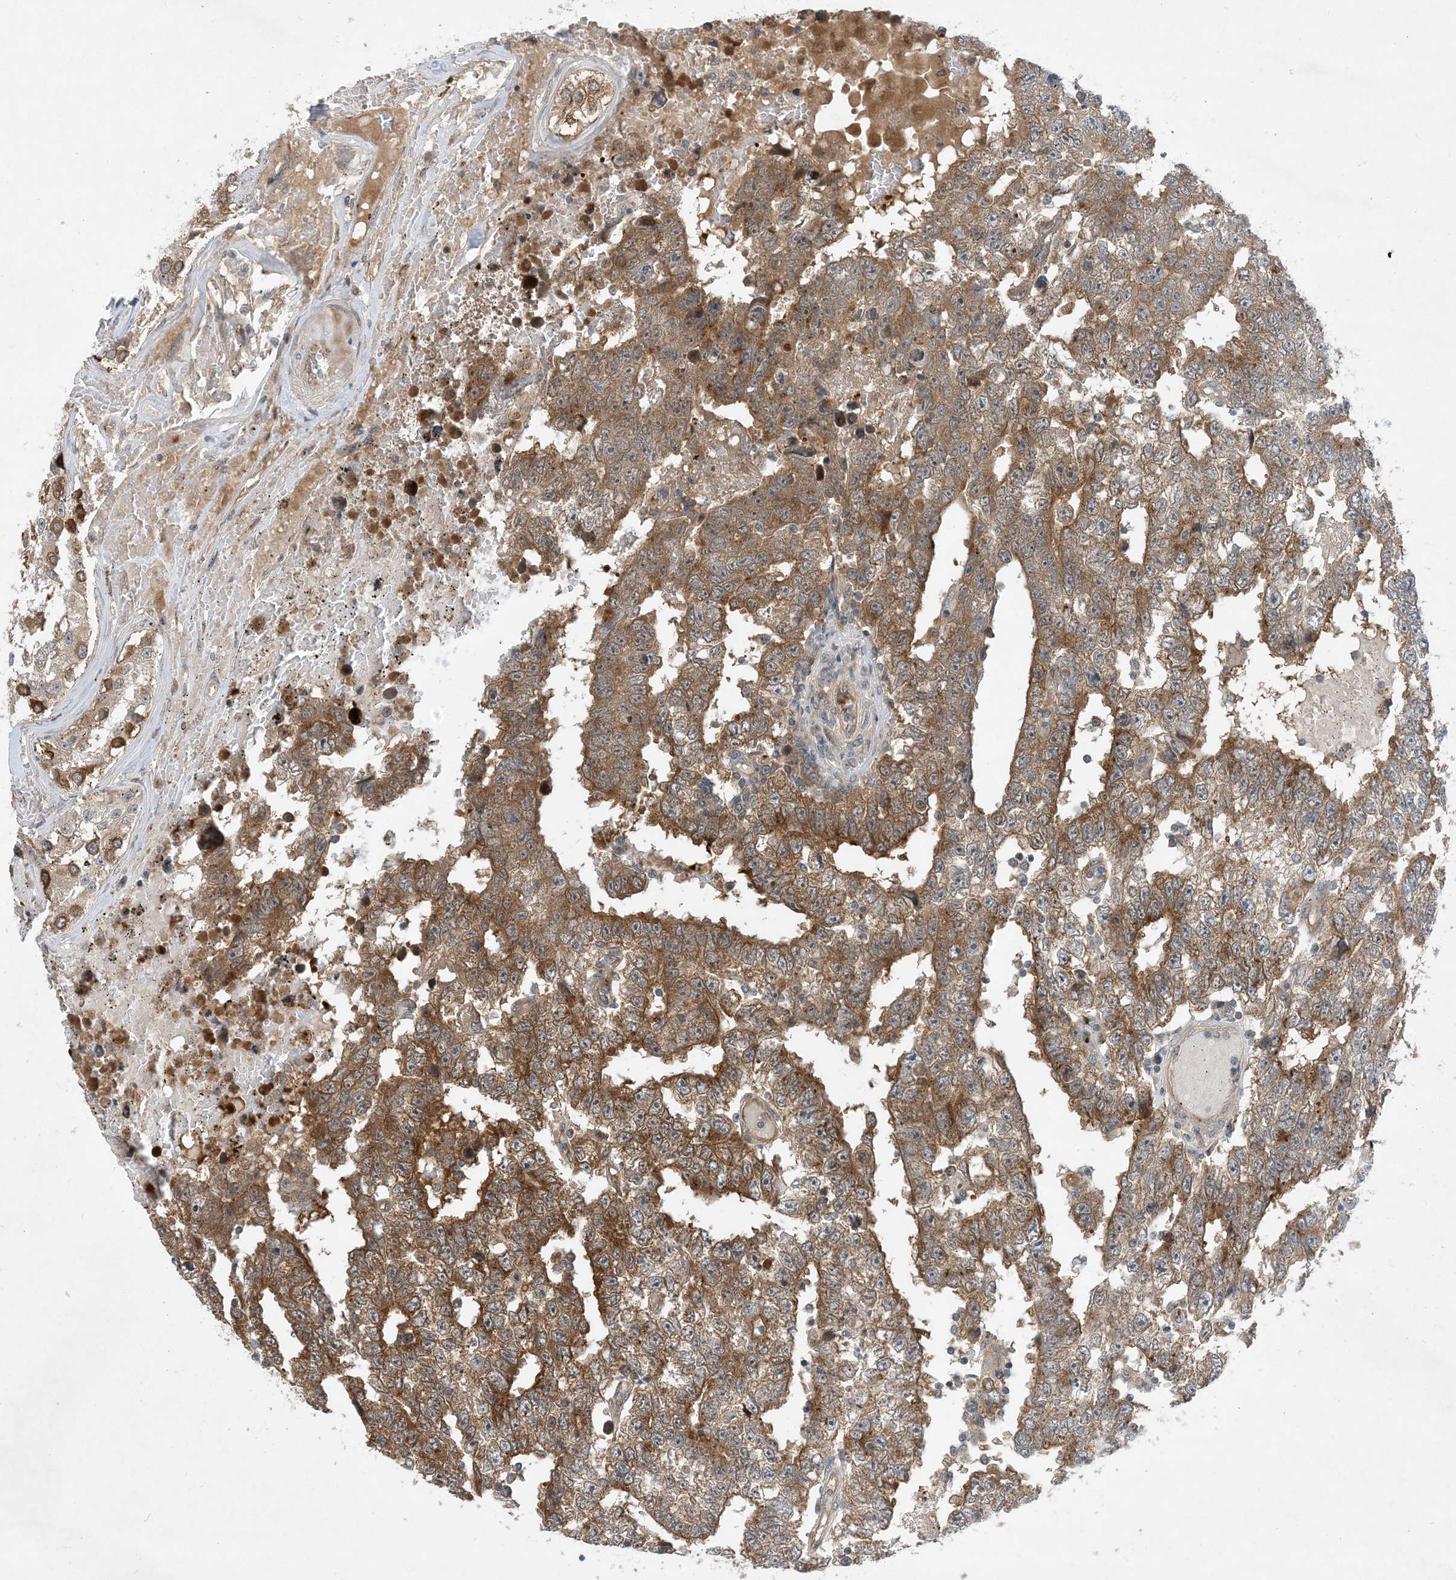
{"staining": {"intensity": "moderate", "quantity": ">75%", "location": "cytoplasmic/membranous"}, "tissue": "testis cancer", "cell_type": "Tumor cells", "image_type": "cancer", "snomed": [{"axis": "morphology", "description": "Carcinoma, Embryonal, NOS"}, {"axis": "topography", "description": "Testis"}], "caption": "Tumor cells show moderate cytoplasmic/membranous expression in approximately >75% of cells in testis cancer. The staining was performed using DAB (3,3'-diaminobenzidine), with brown indicating positive protein expression. Nuclei are stained blue with hematoxylin.", "gene": "TINAG", "patient": {"sex": "male", "age": 25}}